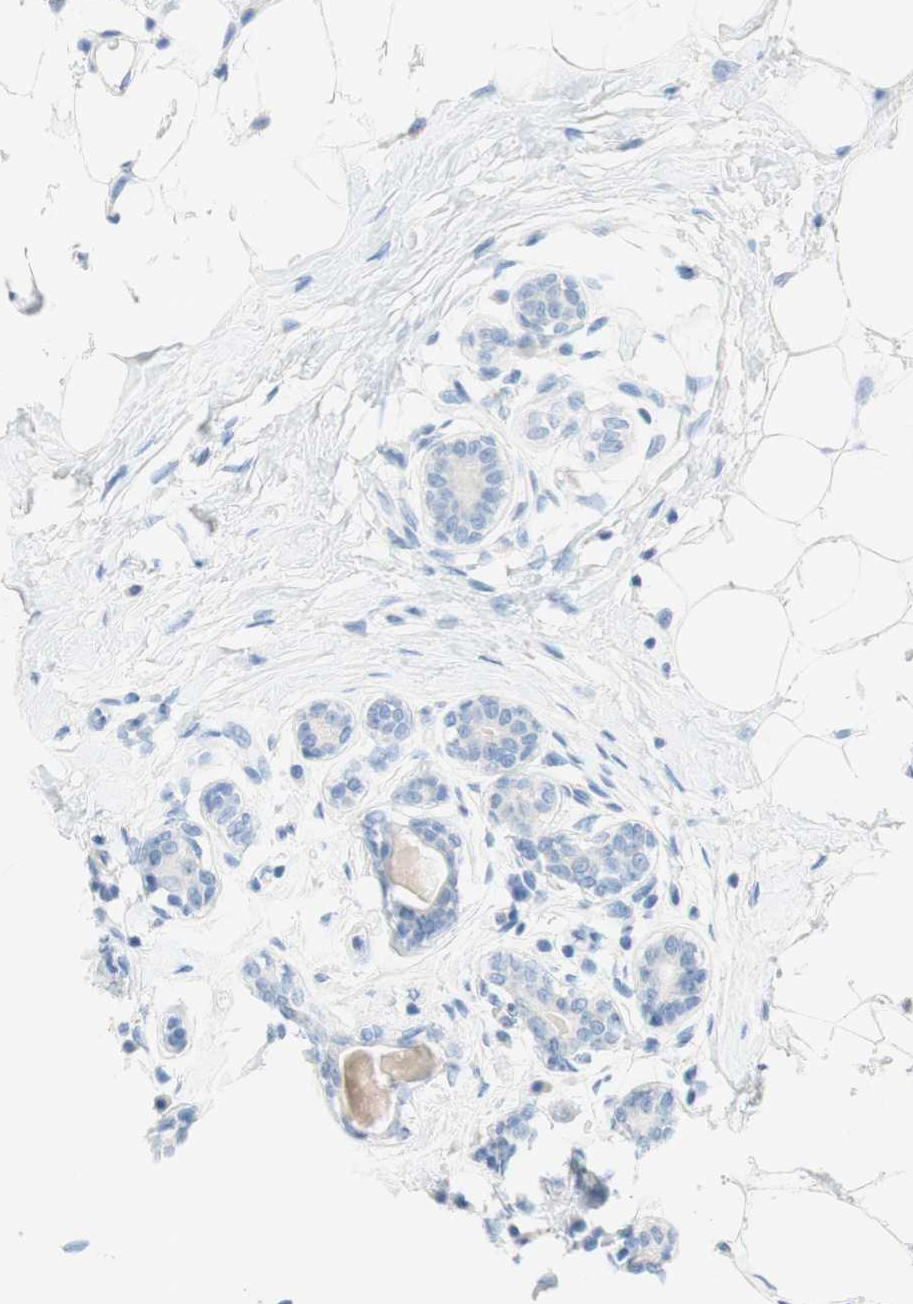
{"staining": {"intensity": "negative", "quantity": "none", "location": "none"}, "tissue": "breast cancer", "cell_type": "Tumor cells", "image_type": "cancer", "snomed": [{"axis": "morphology", "description": "Normal tissue, NOS"}, {"axis": "morphology", "description": "Duct carcinoma"}, {"axis": "topography", "description": "Breast"}], "caption": "This image is of breast intraductal carcinoma stained with IHC to label a protein in brown with the nuclei are counter-stained blue. There is no expression in tumor cells.", "gene": "POLR2J3", "patient": {"sex": "female", "age": 39}}